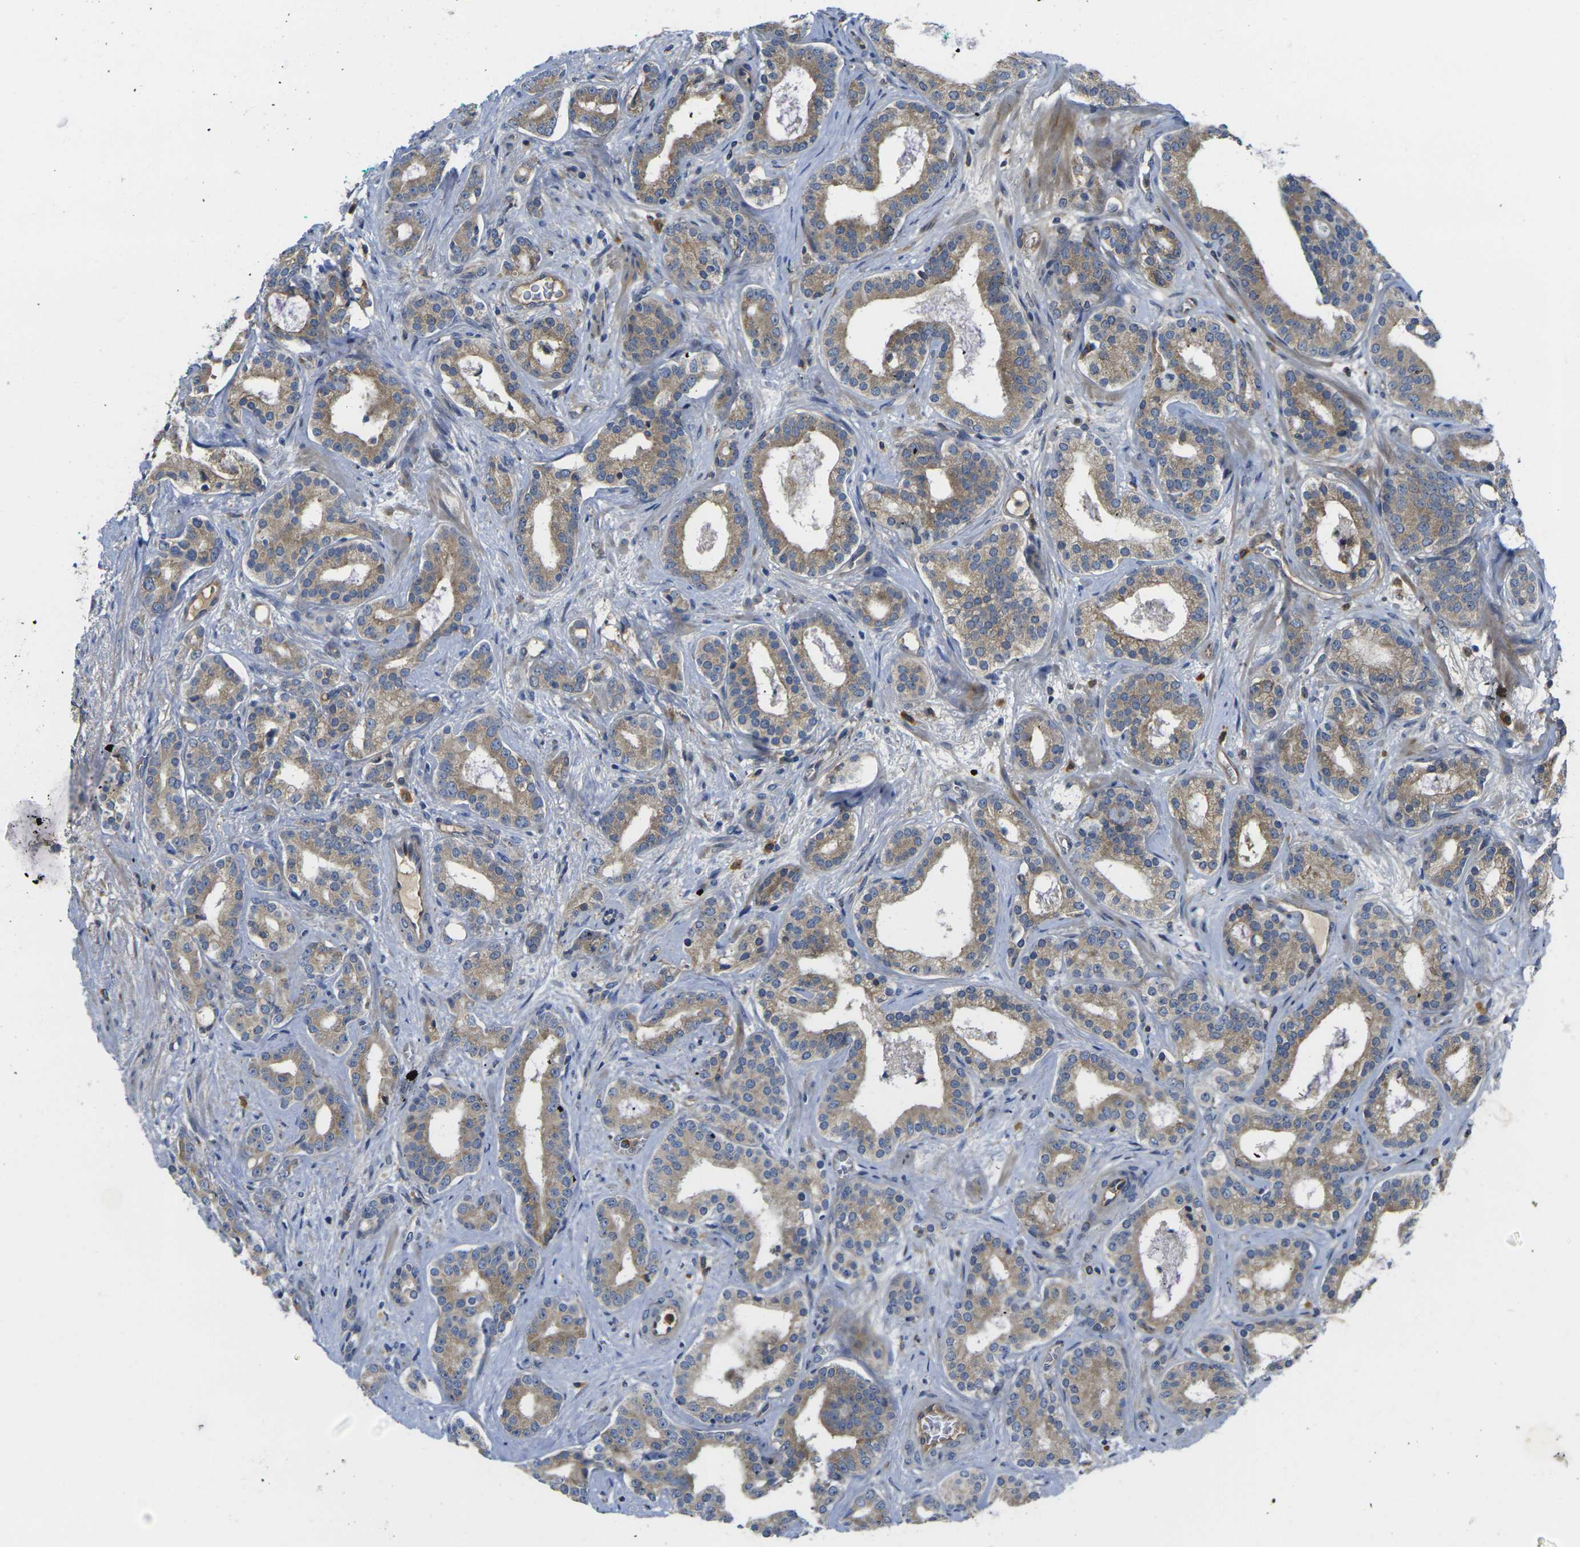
{"staining": {"intensity": "moderate", "quantity": ">75%", "location": "cytoplasmic/membranous"}, "tissue": "prostate cancer", "cell_type": "Tumor cells", "image_type": "cancer", "snomed": [{"axis": "morphology", "description": "Adenocarcinoma, Low grade"}, {"axis": "topography", "description": "Prostate"}], "caption": "Immunohistochemistry photomicrograph of neoplastic tissue: human prostate adenocarcinoma (low-grade) stained using IHC displays medium levels of moderate protein expression localized specifically in the cytoplasmic/membranous of tumor cells, appearing as a cytoplasmic/membranous brown color.", "gene": "FZD1", "patient": {"sex": "male", "age": 63}}